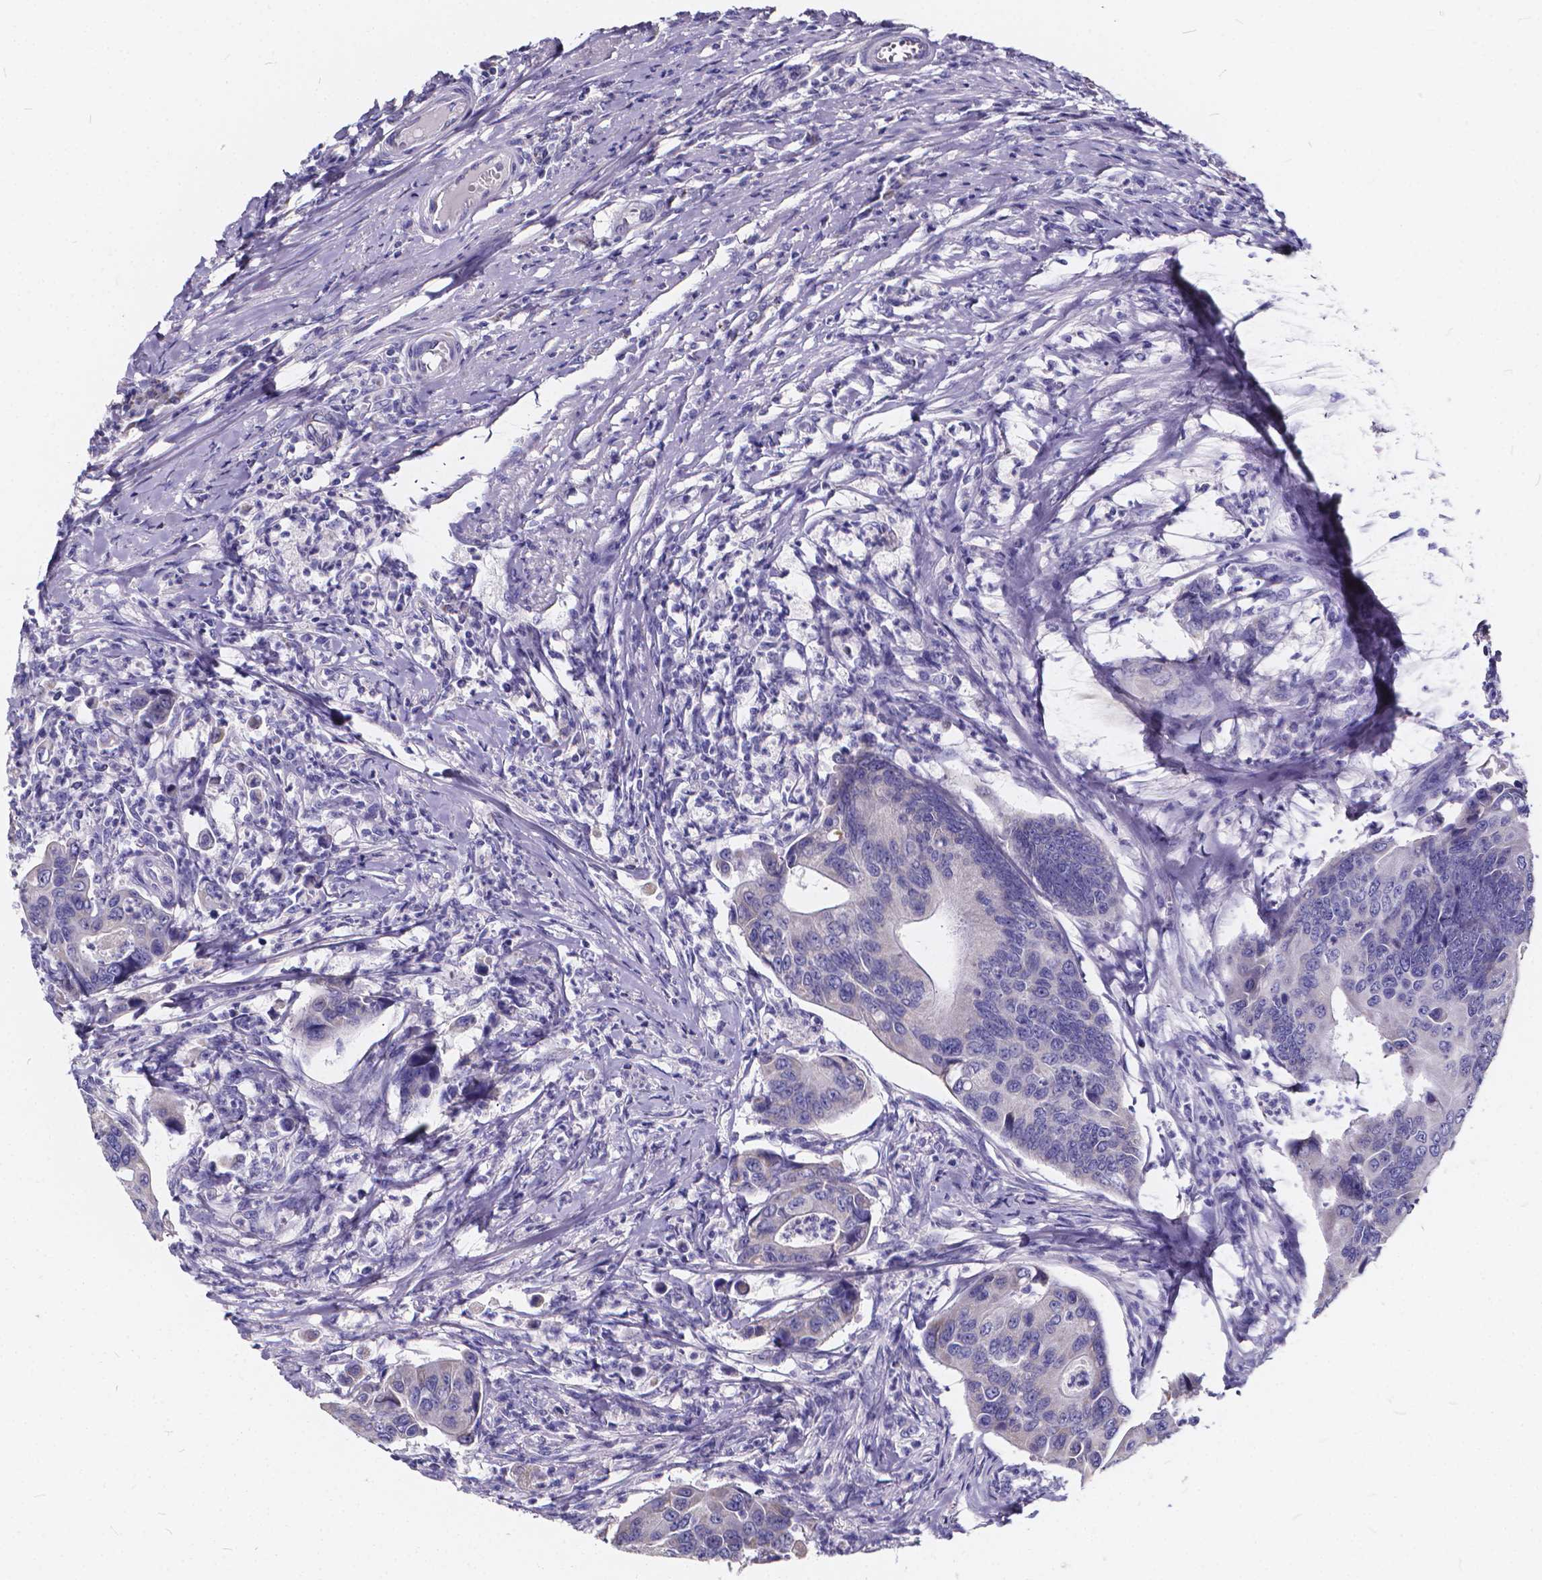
{"staining": {"intensity": "negative", "quantity": "none", "location": "none"}, "tissue": "colorectal cancer", "cell_type": "Tumor cells", "image_type": "cancer", "snomed": [{"axis": "morphology", "description": "Adenocarcinoma, NOS"}, {"axis": "topography", "description": "Colon"}], "caption": "A histopathology image of human adenocarcinoma (colorectal) is negative for staining in tumor cells.", "gene": "SPEF2", "patient": {"sex": "female", "age": 67}}